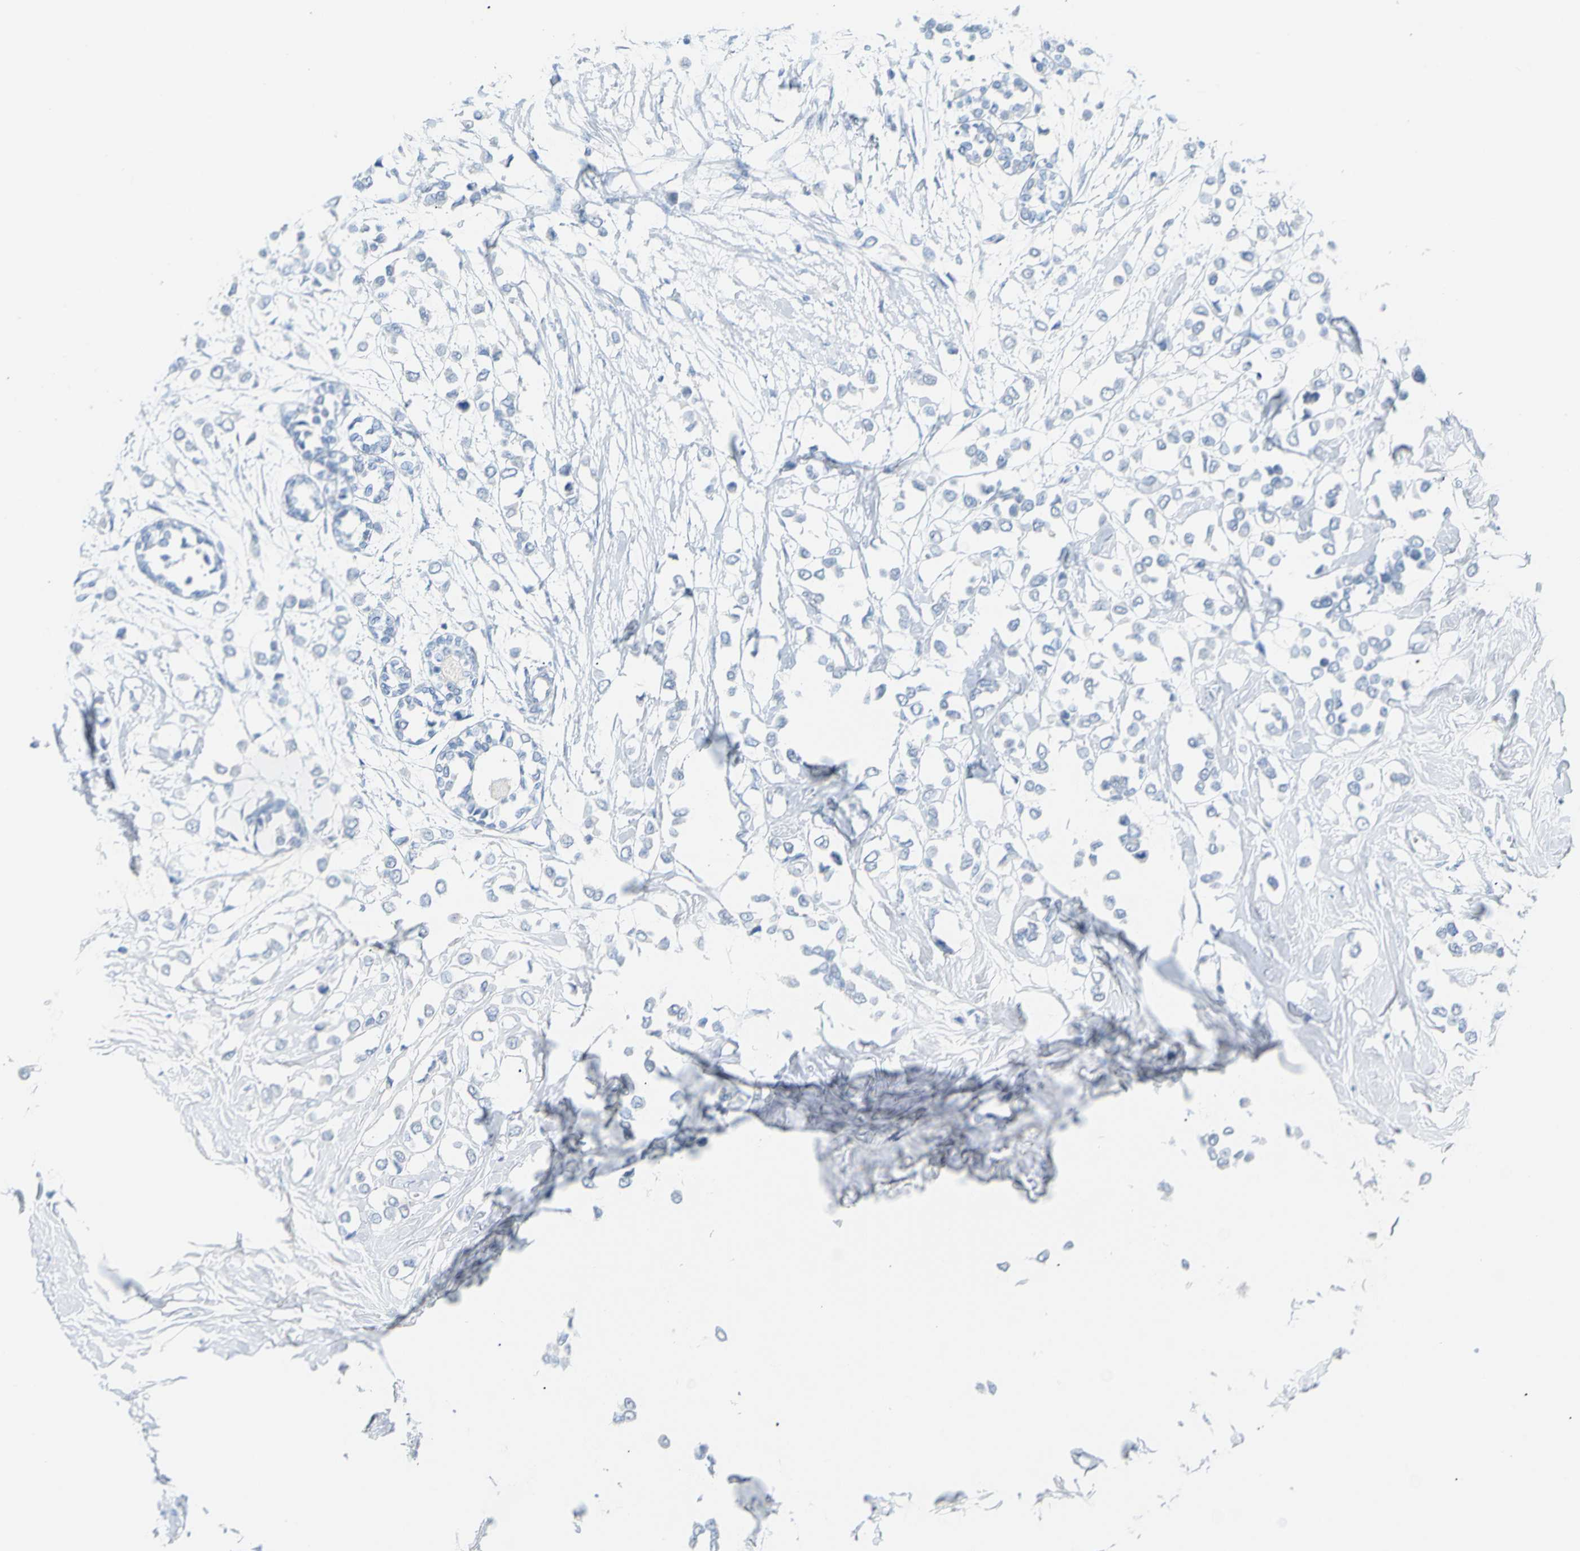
{"staining": {"intensity": "negative", "quantity": "none", "location": "none"}, "tissue": "breast cancer", "cell_type": "Tumor cells", "image_type": "cancer", "snomed": [{"axis": "morphology", "description": "Lobular carcinoma"}, {"axis": "topography", "description": "Breast"}], "caption": "Tumor cells show no significant protein staining in breast lobular carcinoma.", "gene": "OPN1SW", "patient": {"sex": "female", "age": 51}}